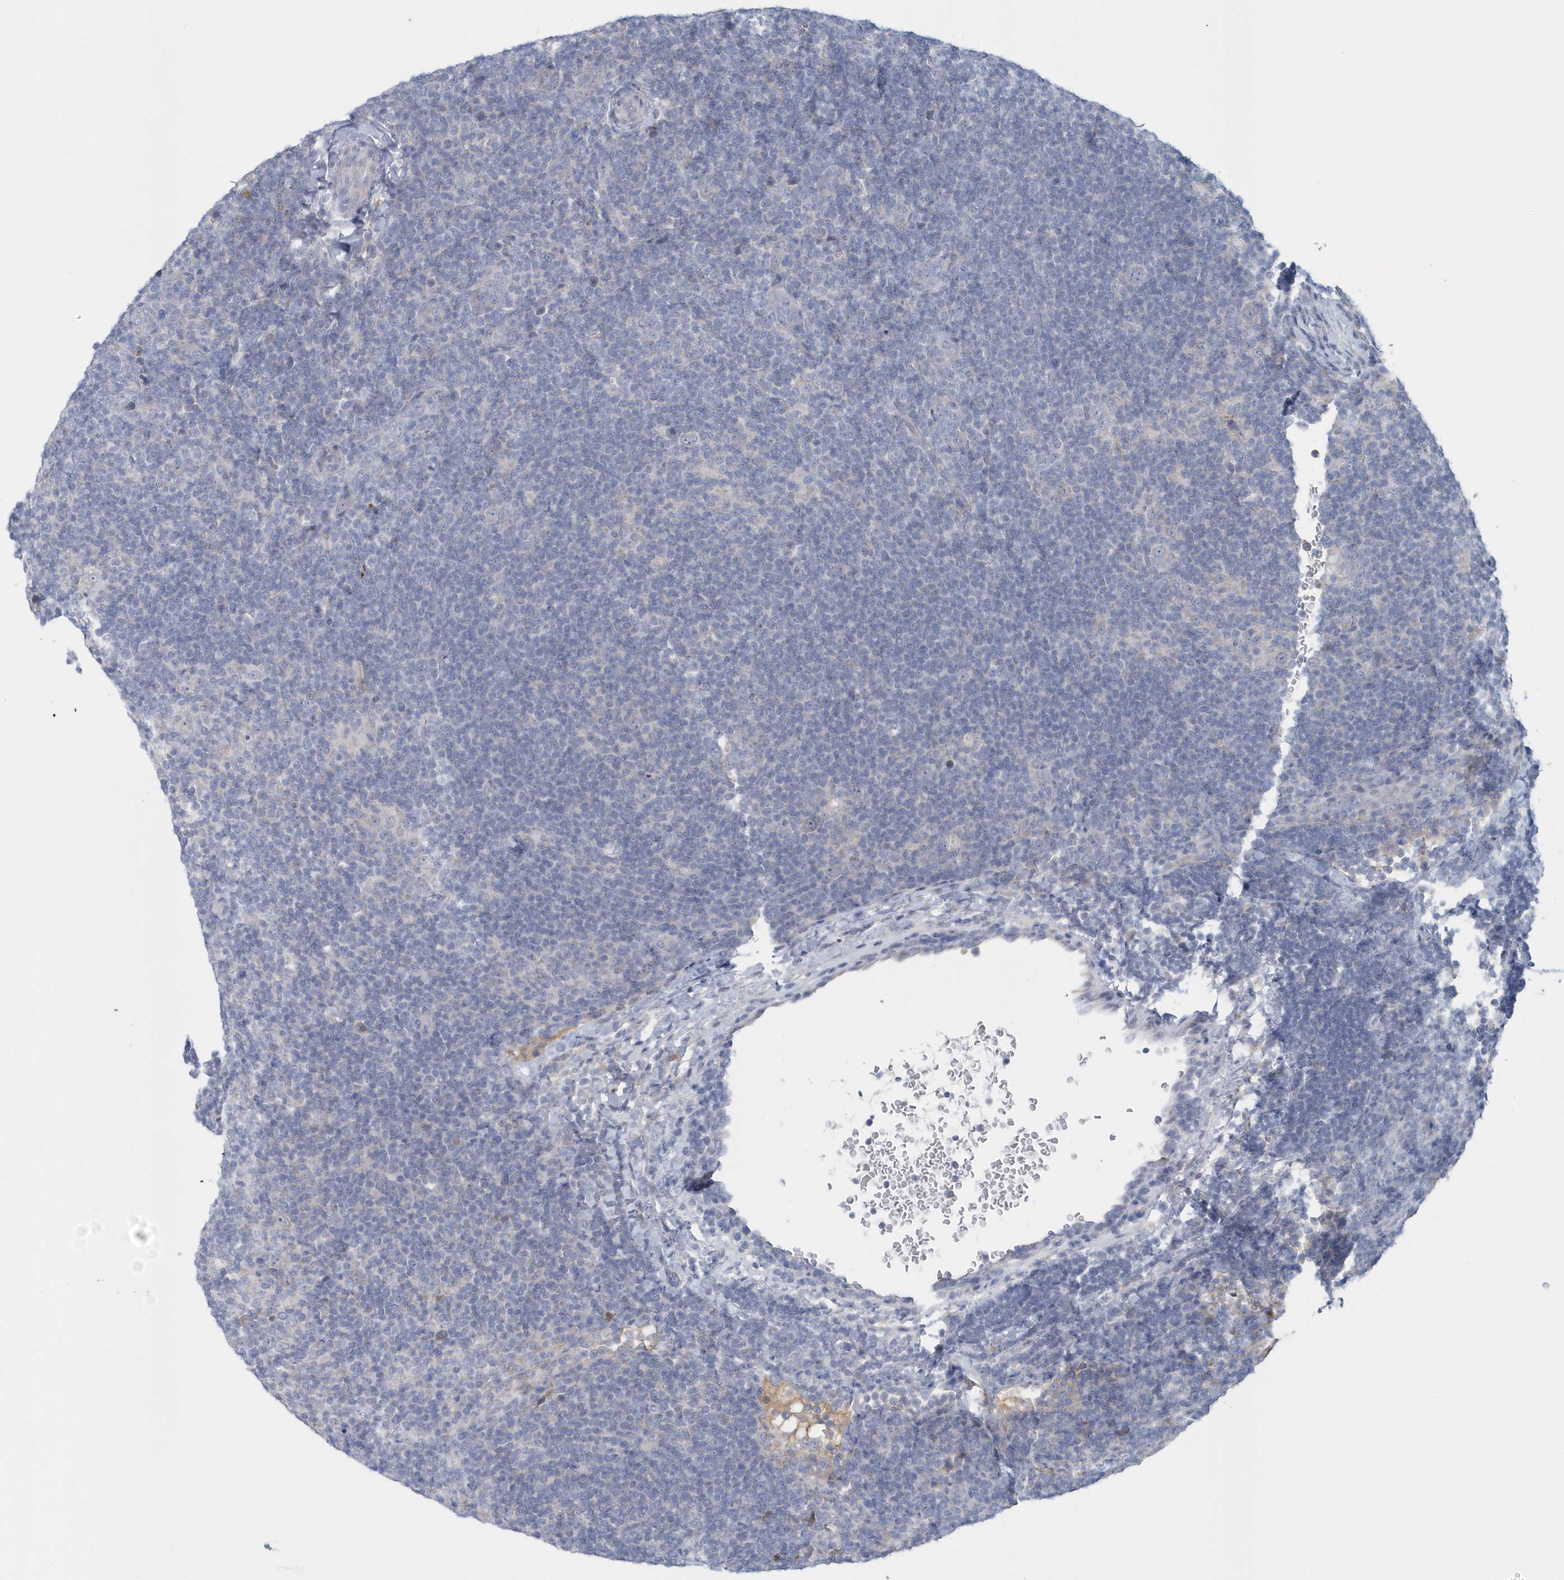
{"staining": {"intensity": "negative", "quantity": "none", "location": "none"}, "tissue": "lymphoma", "cell_type": "Tumor cells", "image_type": "cancer", "snomed": [{"axis": "morphology", "description": "Hodgkin's disease, NOS"}, {"axis": "topography", "description": "Lymph node"}], "caption": "Hodgkin's disease was stained to show a protein in brown. There is no significant staining in tumor cells.", "gene": "SPATA18", "patient": {"sex": "female", "age": 57}}